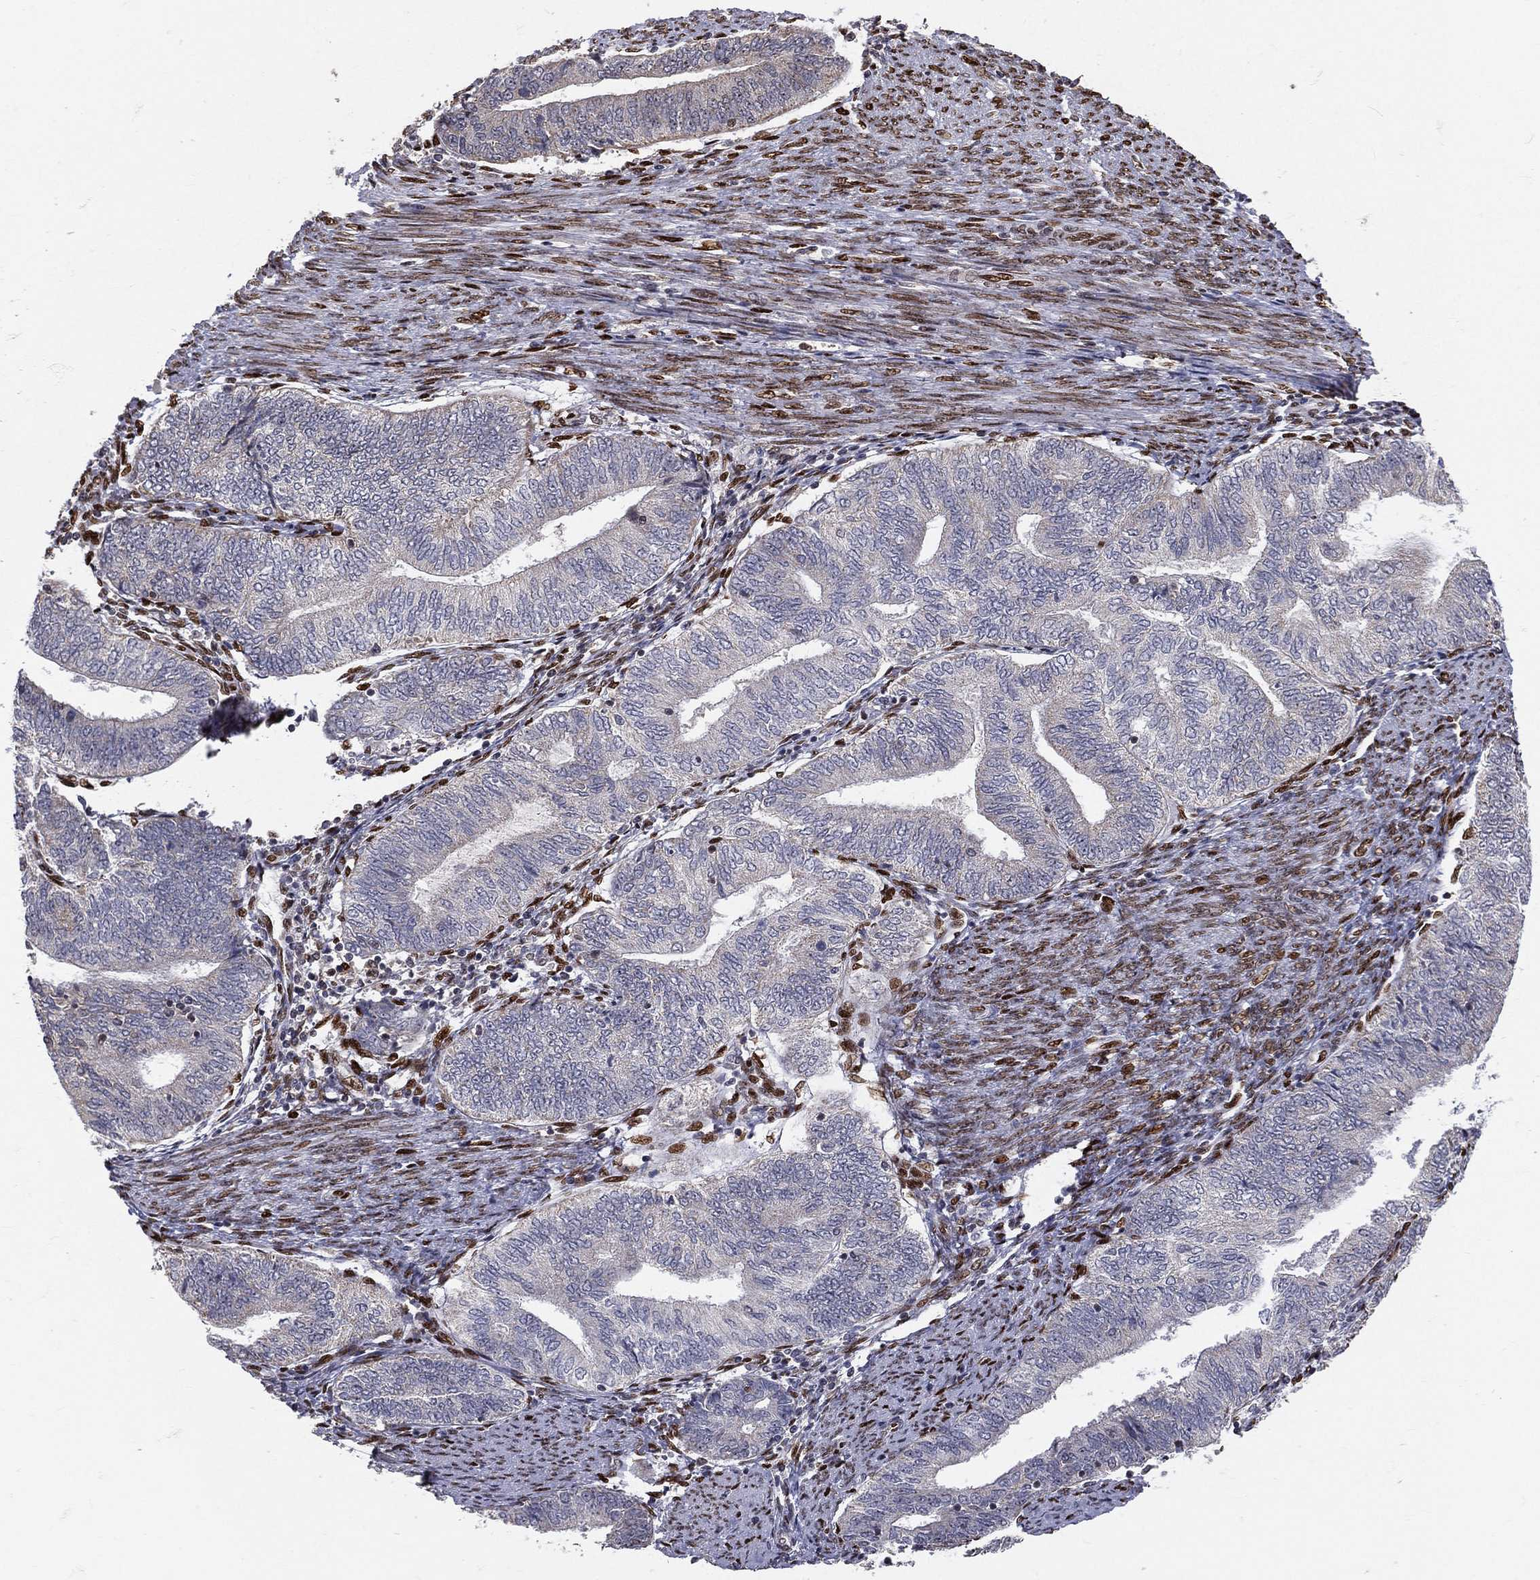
{"staining": {"intensity": "negative", "quantity": "none", "location": "none"}, "tissue": "endometrial cancer", "cell_type": "Tumor cells", "image_type": "cancer", "snomed": [{"axis": "morphology", "description": "Adenocarcinoma, NOS"}, {"axis": "topography", "description": "Endometrium"}], "caption": "Immunohistochemistry (IHC) histopathology image of neoplastic tissue: human adenocarcinoma (endometrial) stained with DAB (3,3'-diaminobenzidine) shows no significant protein positivity in tumor cells. The staining is performed using DAB brown chromogen with nuclei counter-stained in using hematoxylin.", "gene": "ZEB1", "patient": {"sex": "female", "age": 65}}